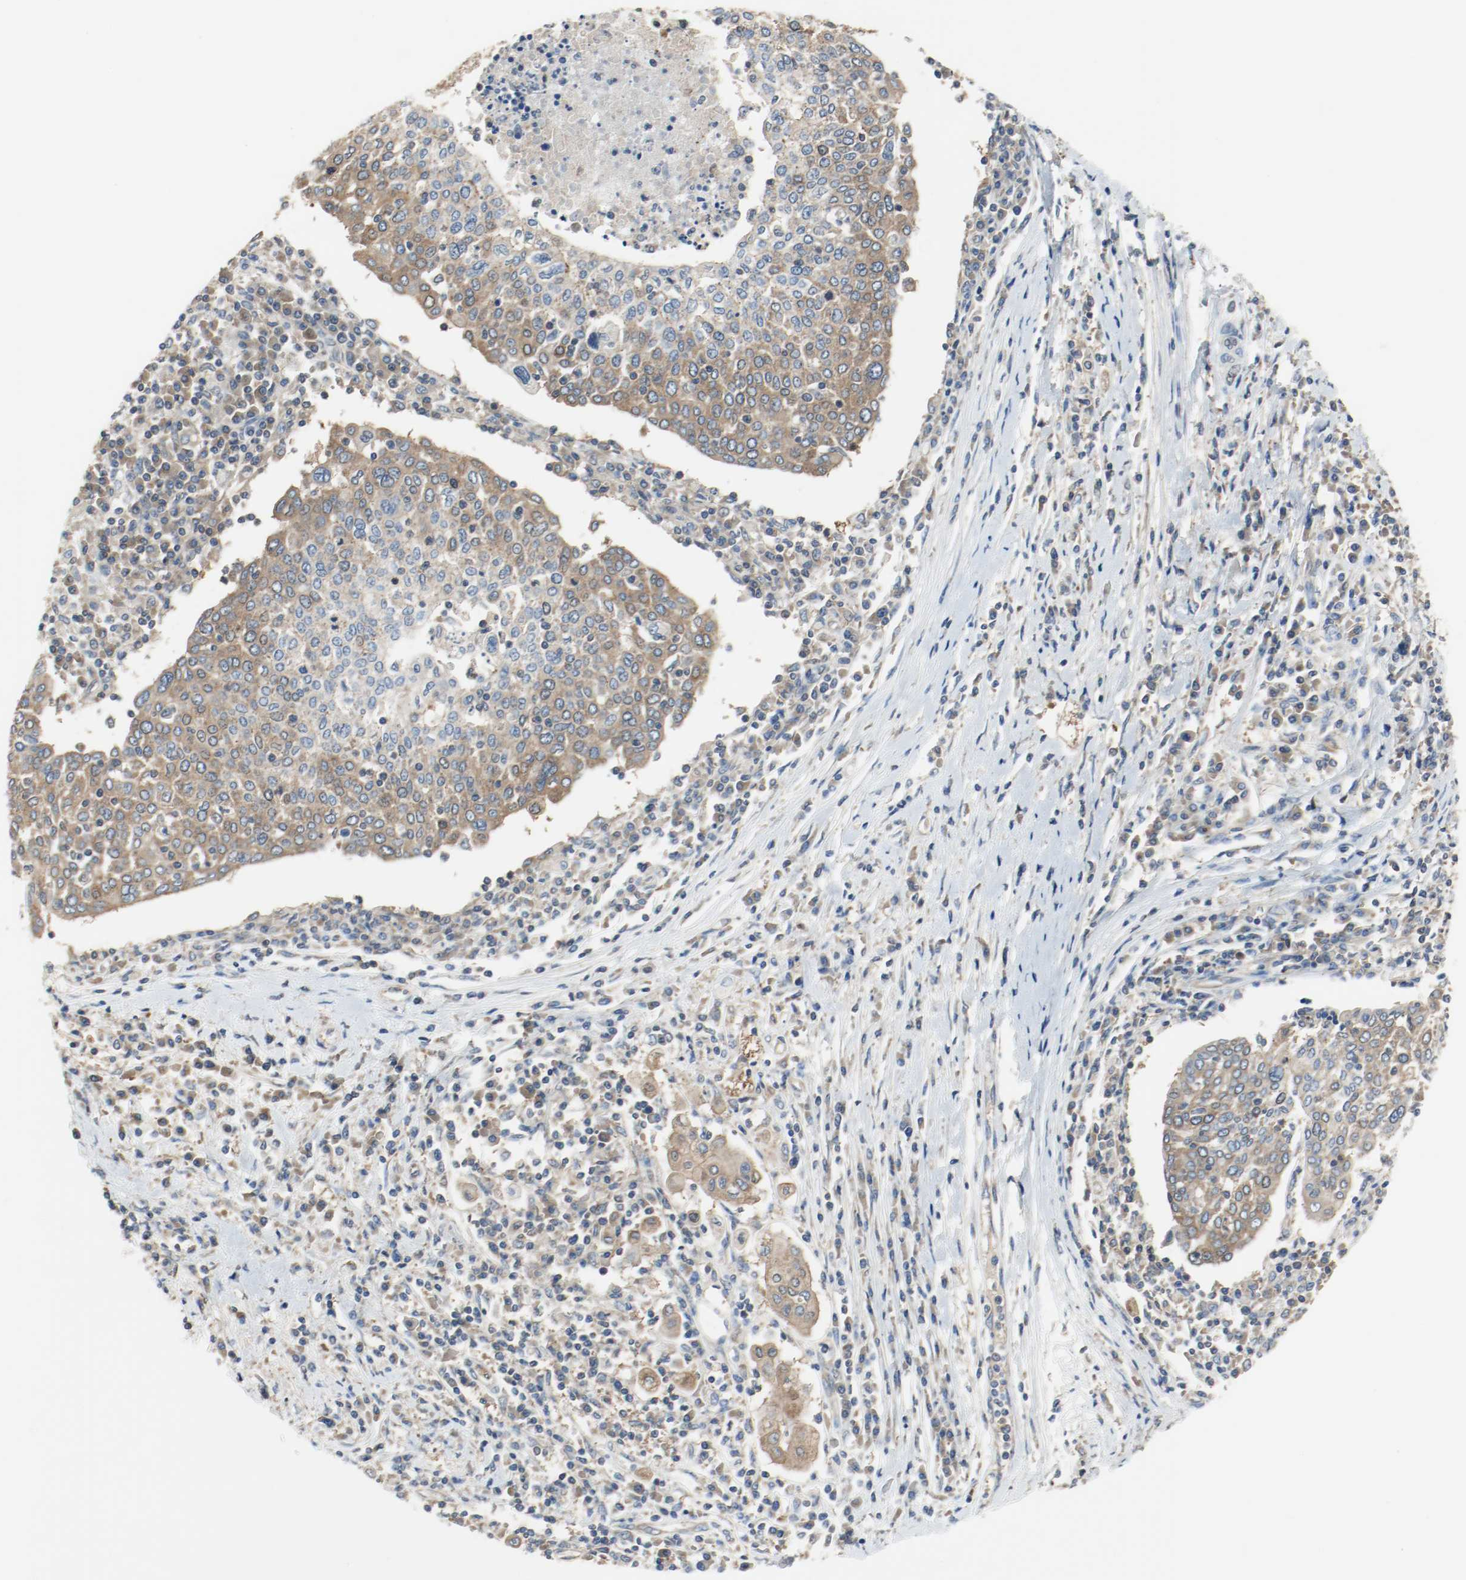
{"staining": {"intensity": "moderate", "quantity": ">75%", "location": "cytoplasmic/membranous"}, "tissue": "cervical cancer", "cell_type": "Tumor cells", "image_type": "cancer", "snomed": [{"axis": "morphology", "description": "Squamous cell carcinoma, NOS"}, {"axis": "topography", "description": "Cervix"}], "caption": "An image of cervical squamous cell carcinoma stained for a protein demonstrates moderate cytoplasmic/membranous brown staining in tumor cells.", "gene": "HGS", "patient": {"sex": "female", "age": 40}}